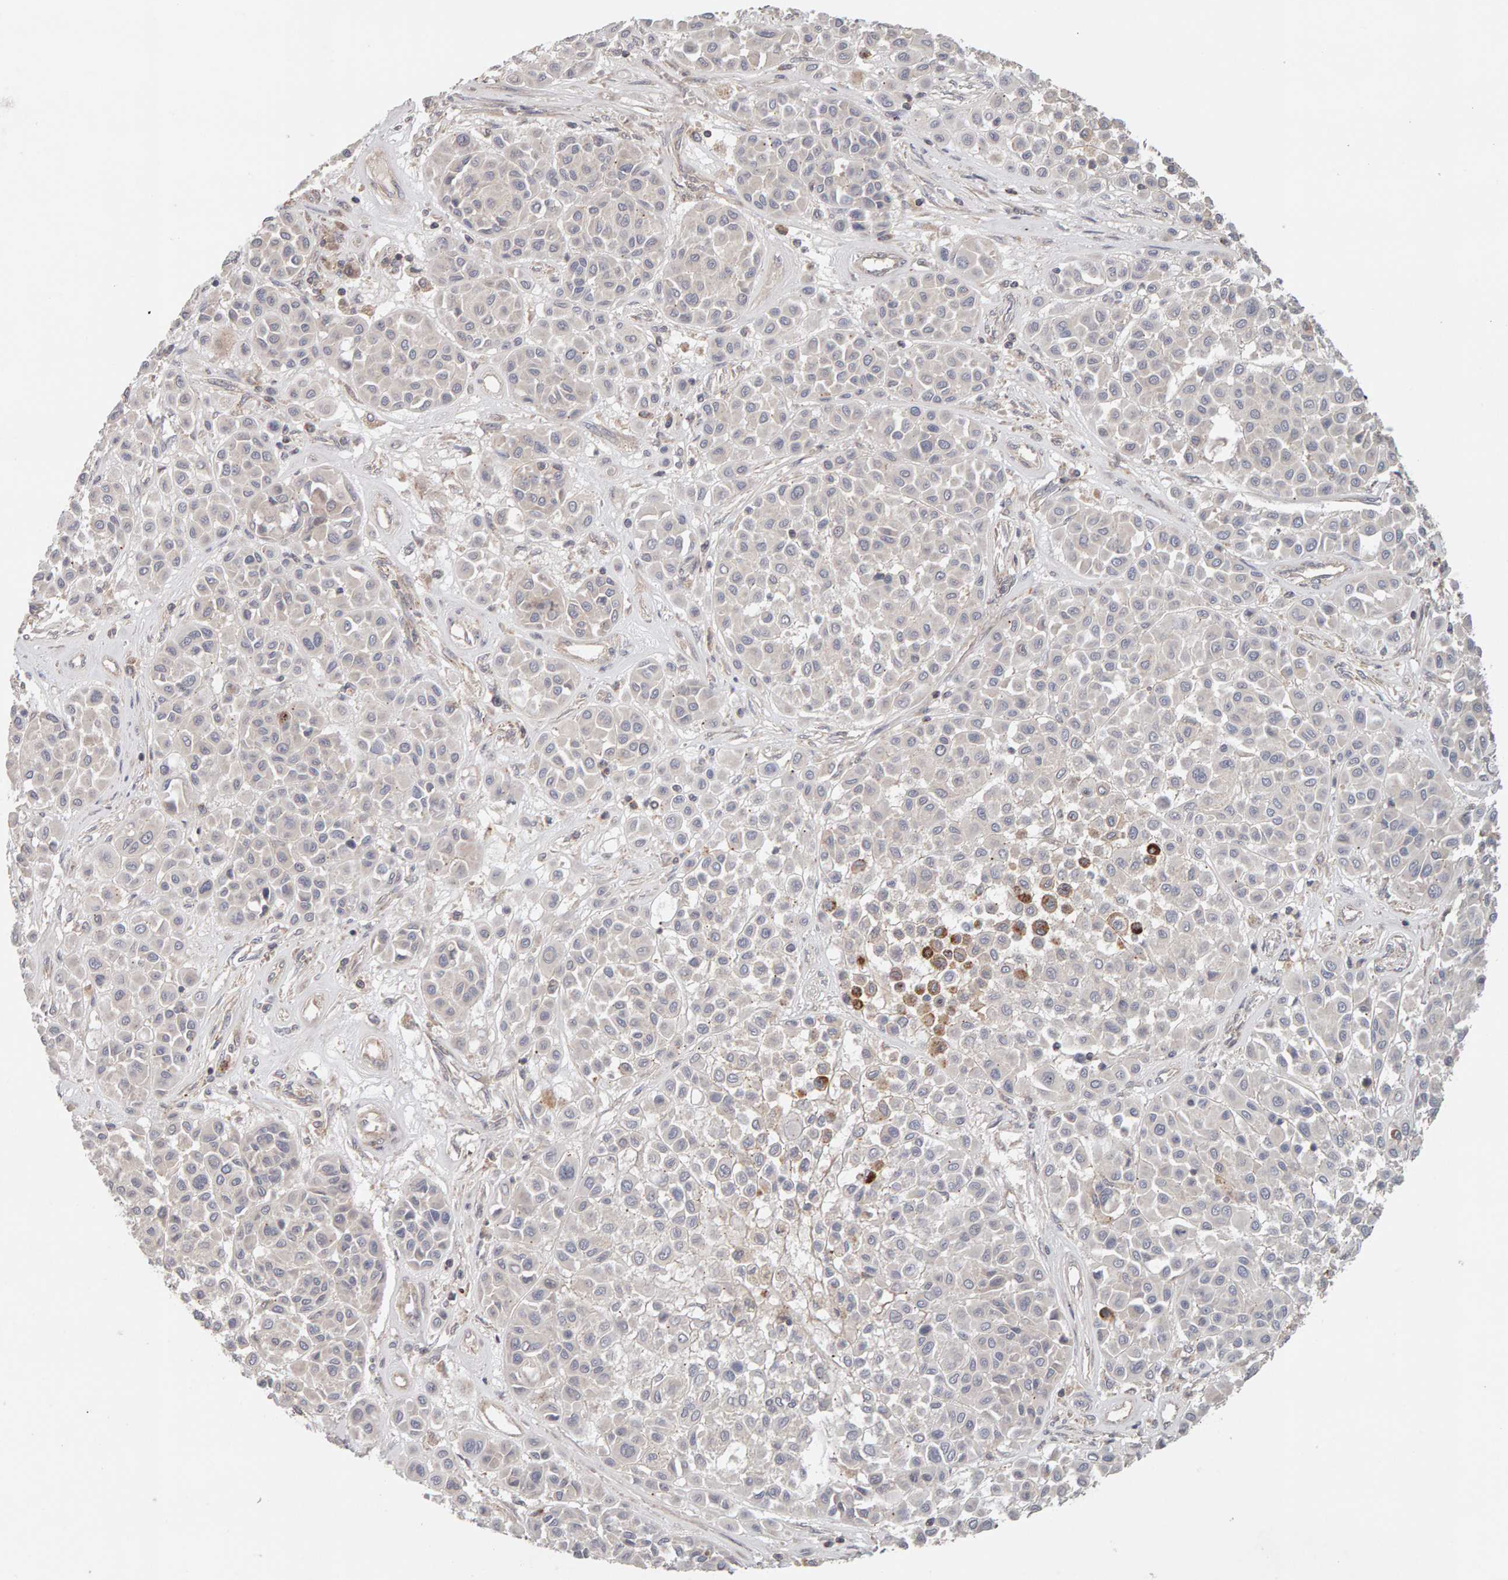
{"staining": {"intensity": "weak", "quantity": "<25%", "location": "cytoplasmic/membranous"}, "tissue": "melanoma", "cell_type": "Tumor cells", "image_type": "cancer", "snomed": [{"axis": "morphology", "description": "Malignant melanoma, Metastatic site"}, {"axis": "topography", "description": "Soft tissue"}], "caption": "This is an immunohistochemistry histopathology image of human melanoma. There is no expression in tumor cells.", "gene": "DNAJC7", "patient": {"sex": "male", "age": 41}}